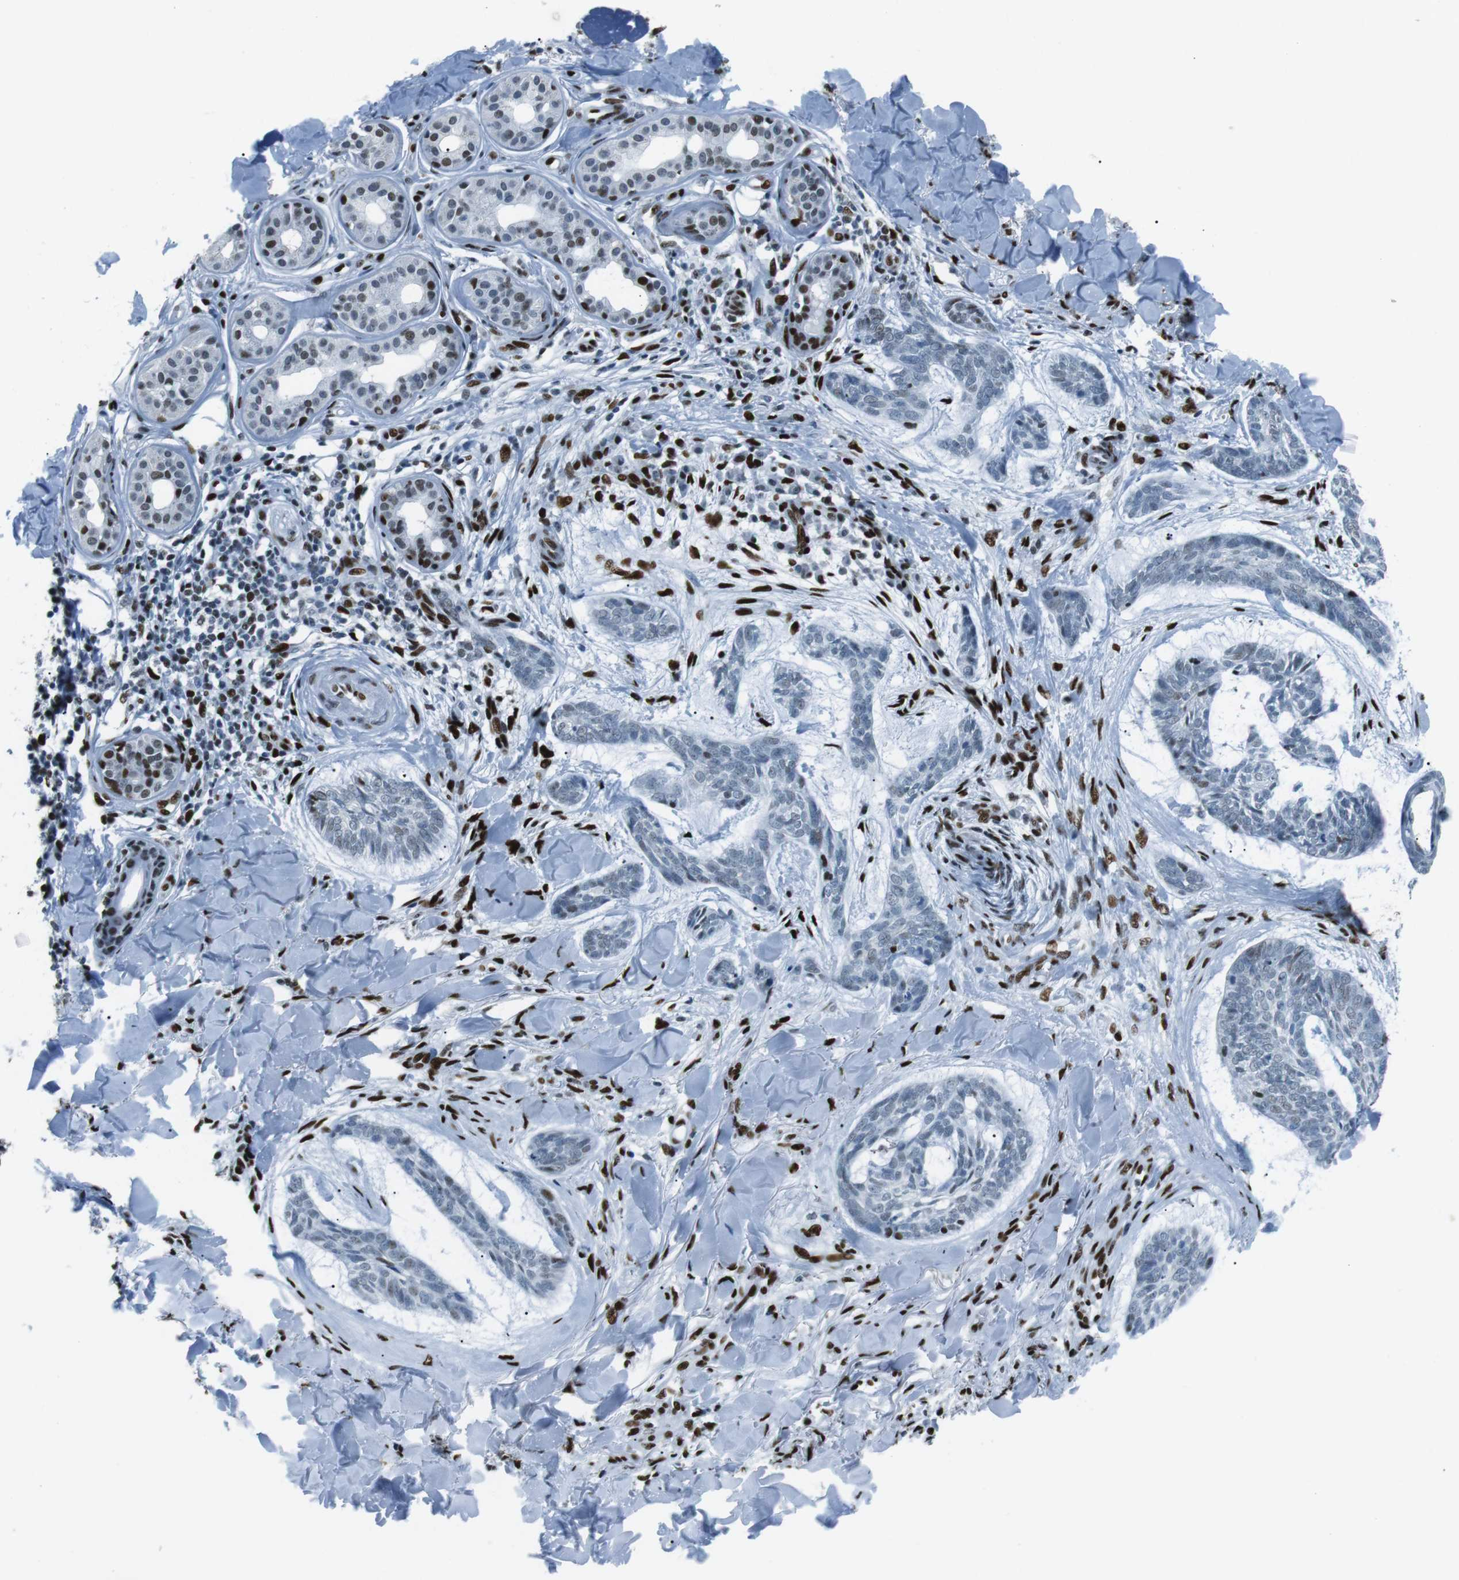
{"staining": {"intensity": "weak", "quantity": "<25%", "location": "nuclear"}, "tissue": "skin cancer", "cell_type": "Tumor cells", "image_type": "cancer", "snomed": [{"axis": "morphology", "description": "Basal cell carcinoma"}, {"axis": "topography", "description": "Skin"}], "caption": "Tumor cells show no significant positivity in skin cancer. The staining was performed using DAB to visualize the protein expression in brown, while the nuclei were stained in blue with hematoxylin (Magnification: 20x).", "gene": "PML", "patient": {"sex": "male", "age": 43}}